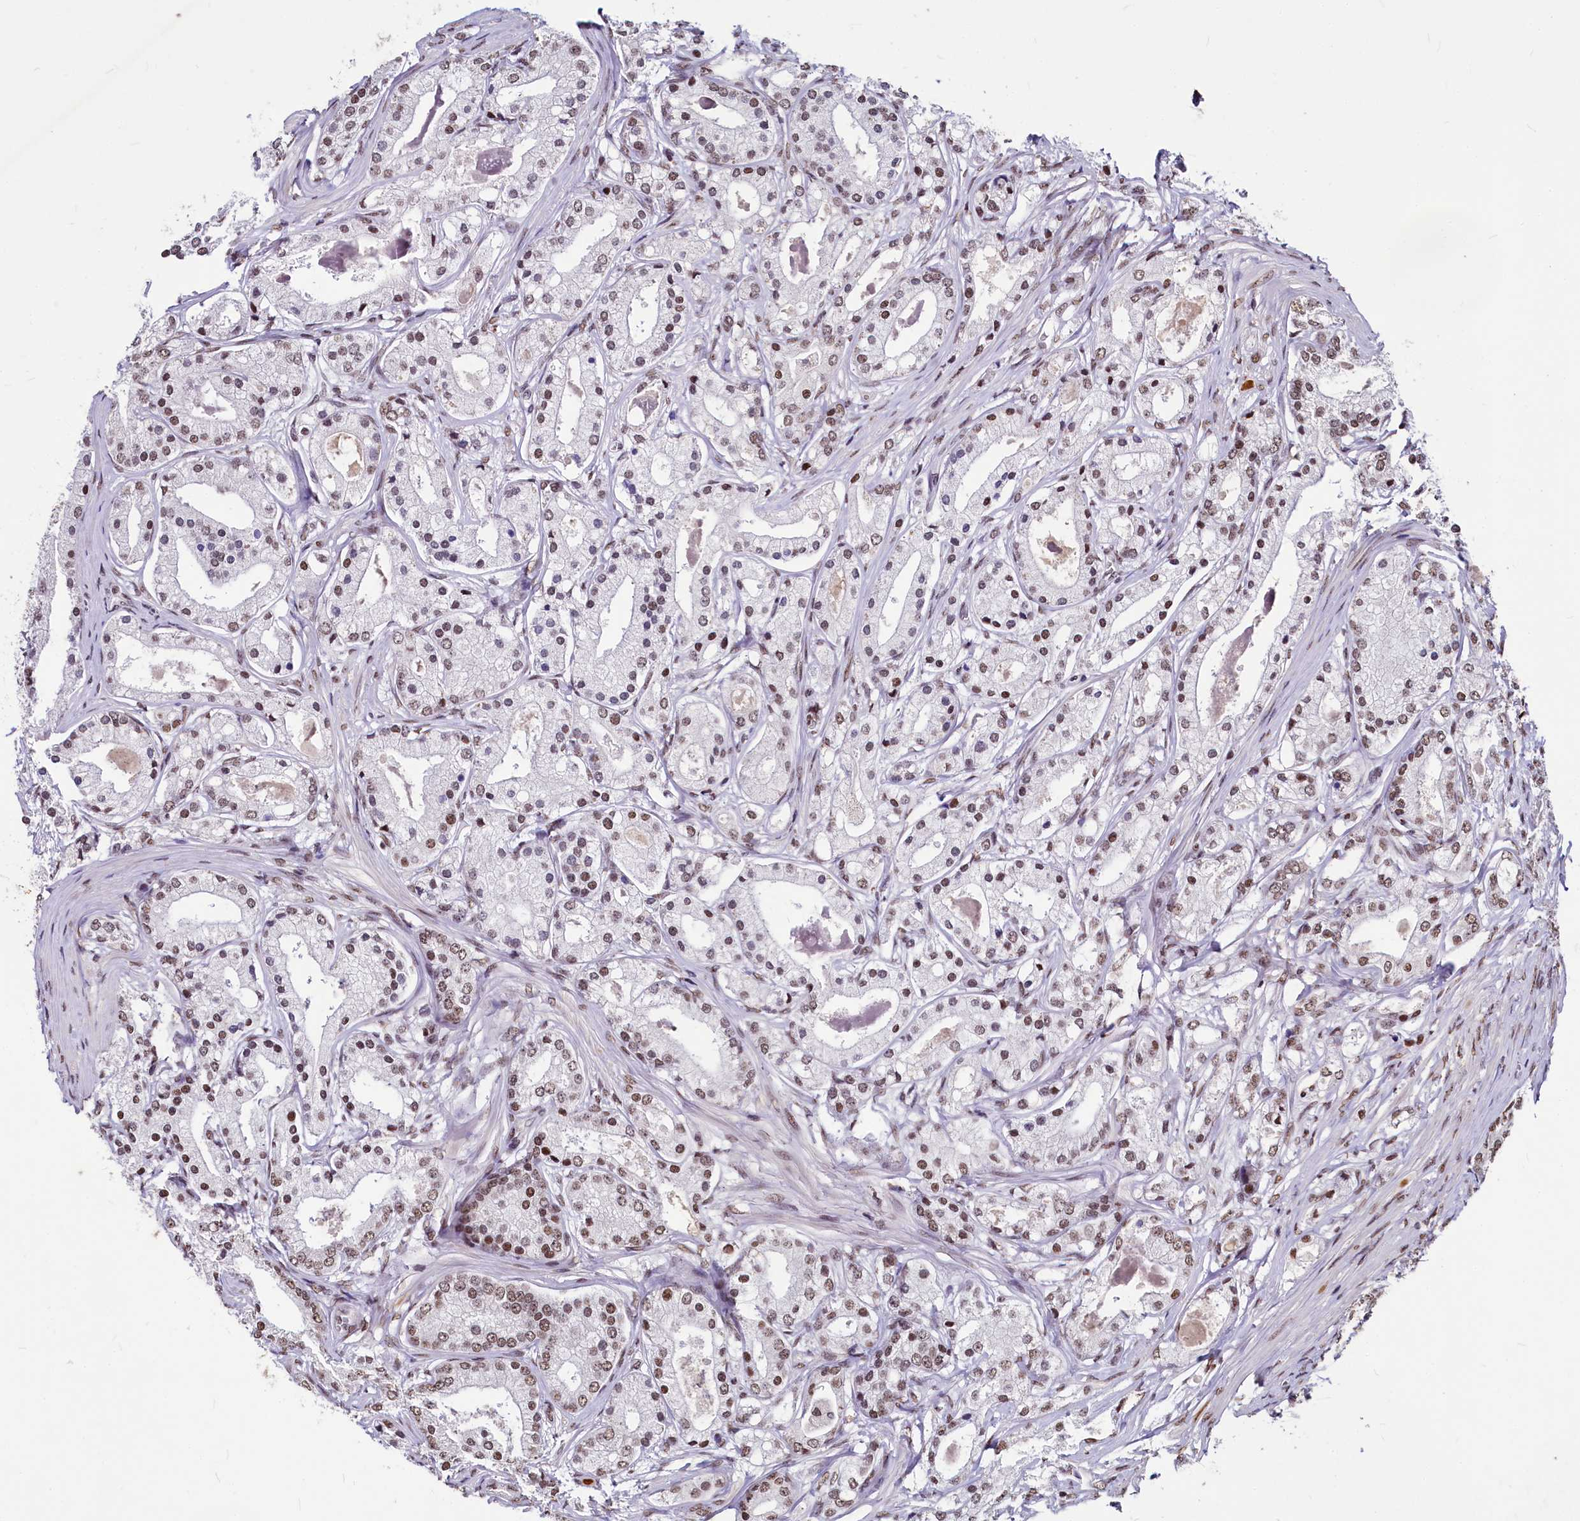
{"staining": {"intensity": "weak", "quantity": ">75%", "location": "nuclear"}, "tissue": "prostate cancer", "cell_type": "Tumor cells", "image_type": "cancer", "snomed": [{"axis": "morphology", "description": "Adenocarcinoma, High grade"}, {"axis": "topography", "description": "Prostate"}], "caption": "About >75% of tumor cells in prostate adenocarcinoma (high-grade) reveal weak nuclear protein staining as visualized by brown immunohistochemical staining.", "gene": "PARPBP", "patient": {"sex": "male", "age": 59}}